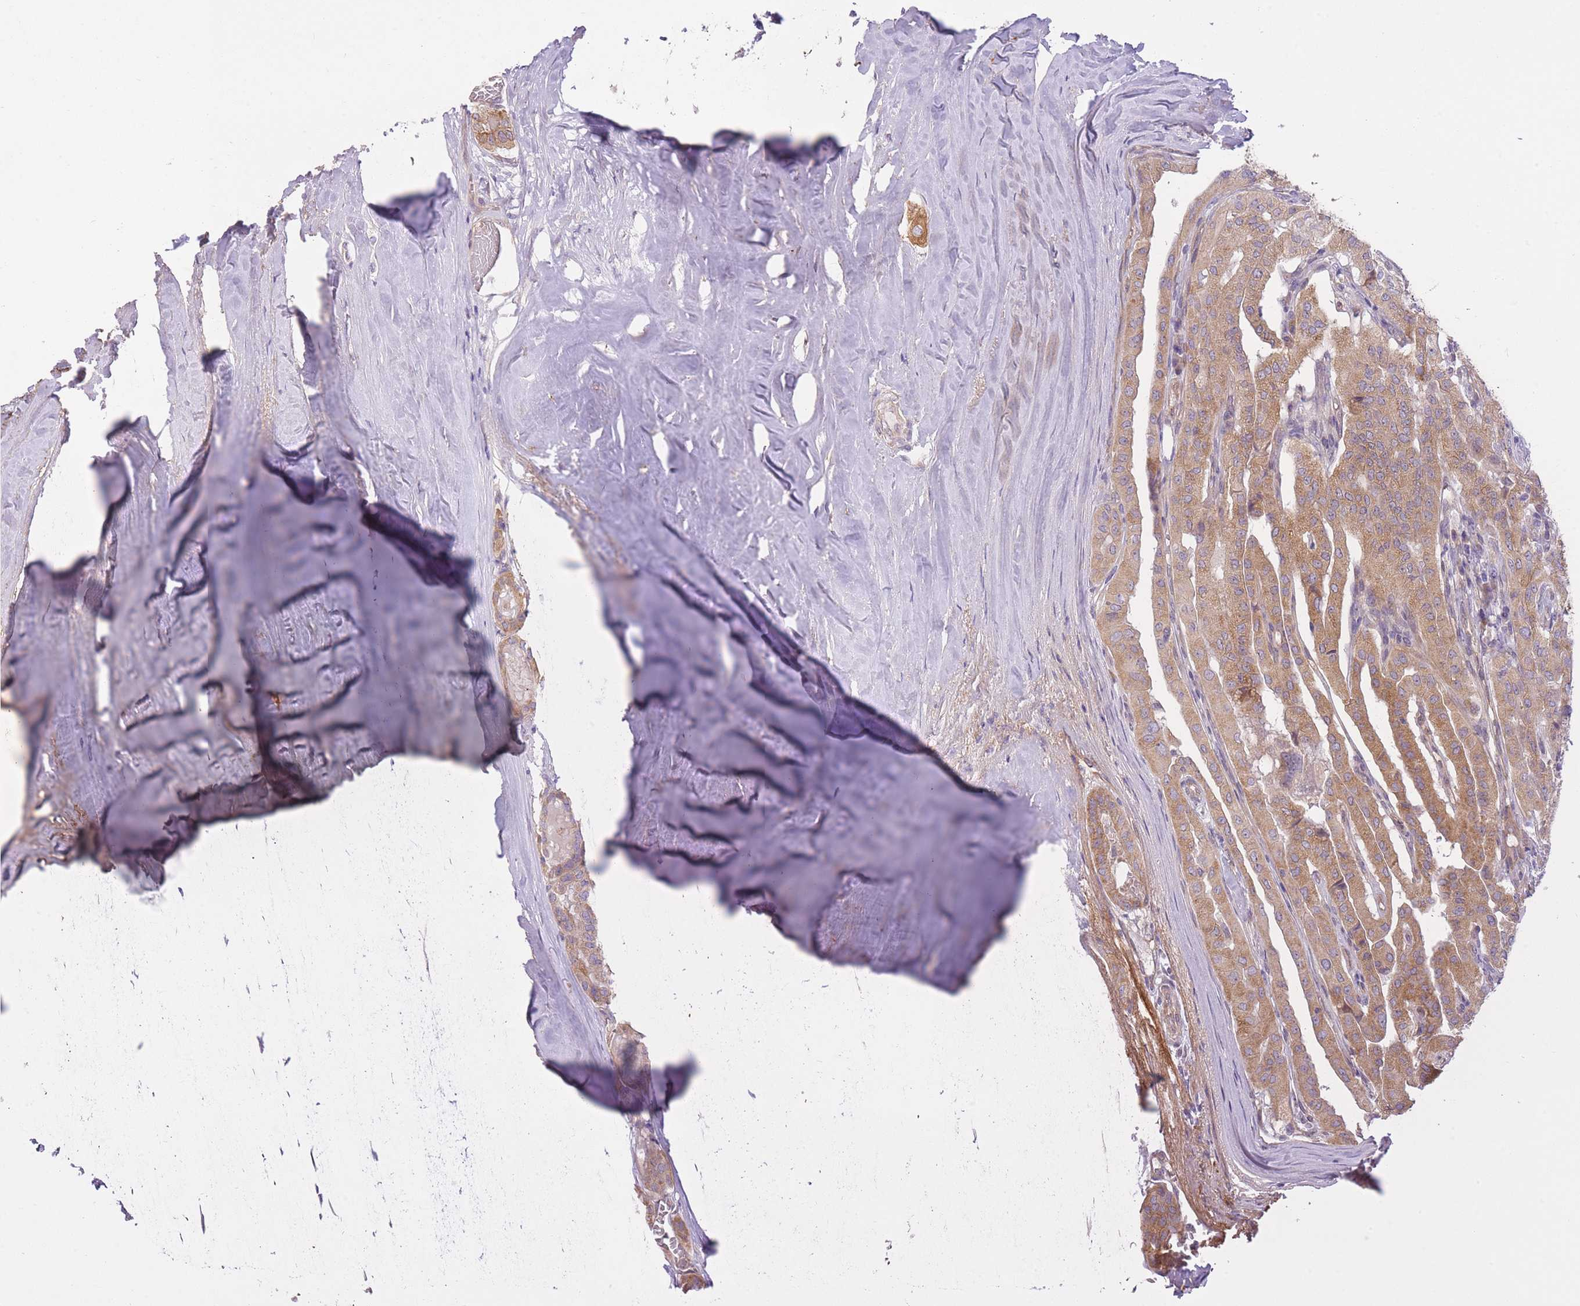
{"staining": {"intensity": "moderate", "quantity": ">75%", "location": "cytoplasmic/membranous"}, "tissue": "thyroid cancer", "cell_type": "Tumor cells", "image_type": "cancer", "snomed": [{"axis": "morphology", "description": "Papillary adenocarcinoma, NOS"}, {"axis": "topography", "description": "Thyroid gland"}], "caption": "Immunohistochemistry (IHC) of human thyroid papillary adenocarcinoma shows medium levels of moderate cytoplasmic/membranous staining in approximately >75% of tumor cells.", "gene": "REV1", "patient": {"sex": "female", "age": 59}}